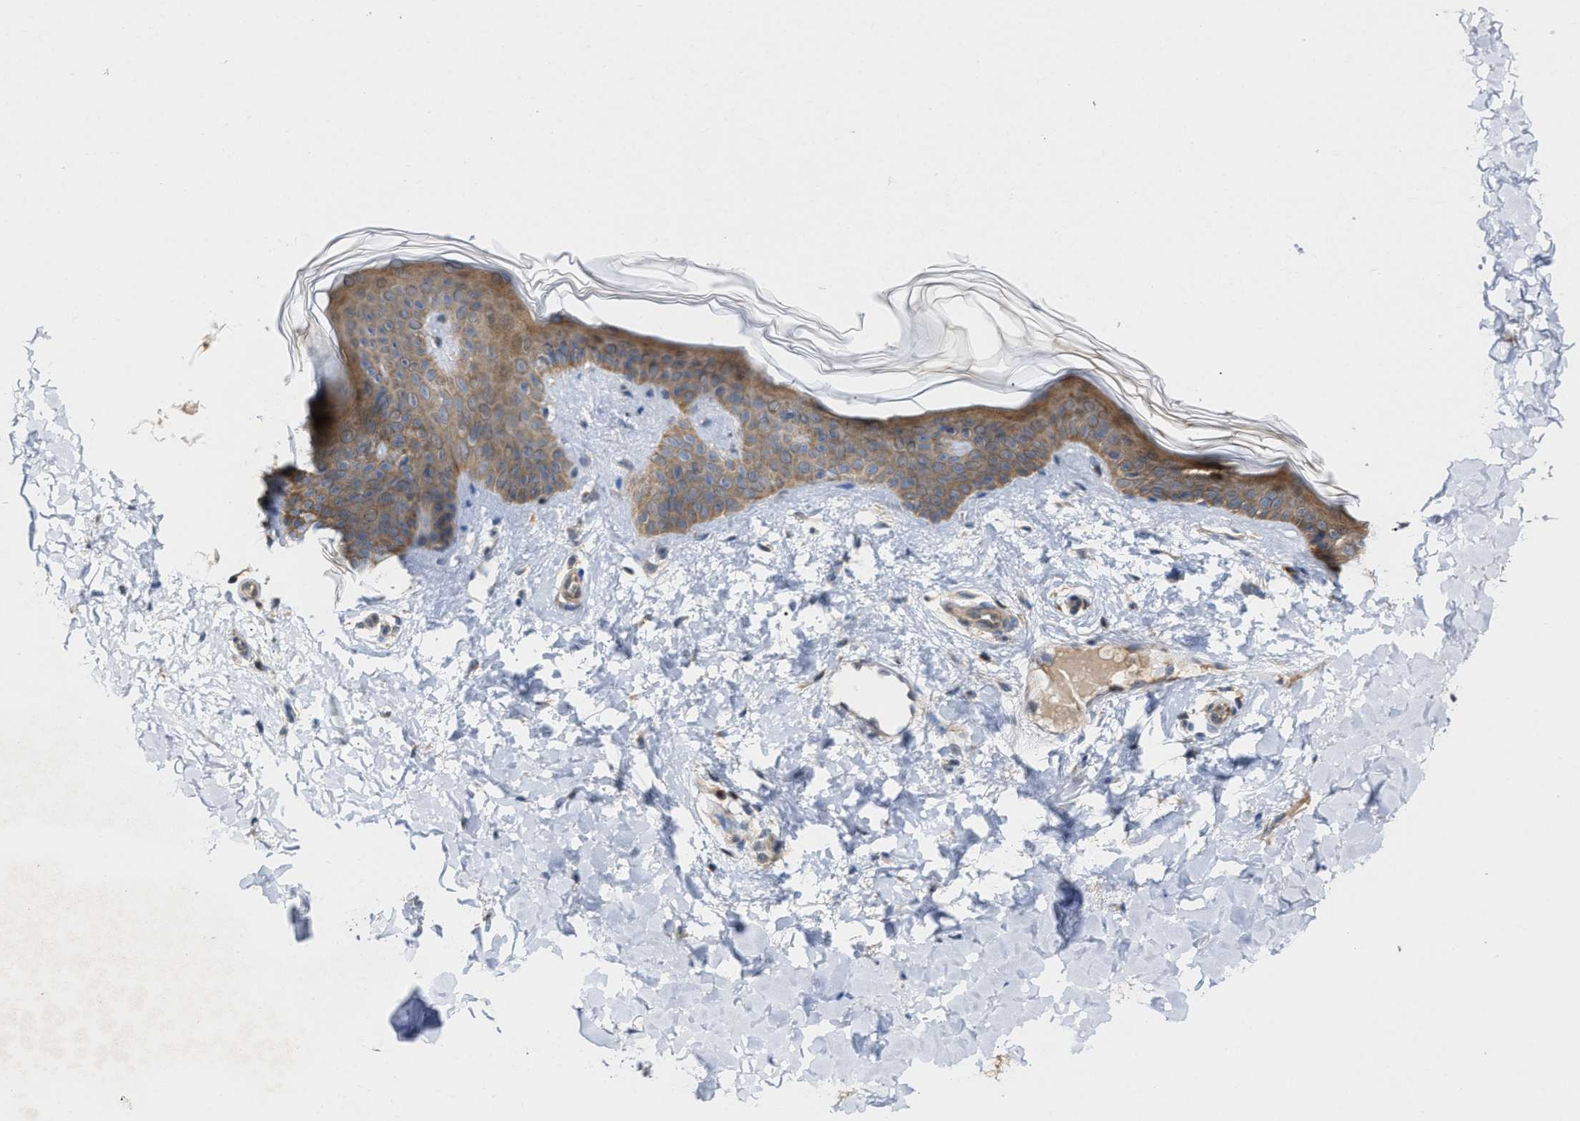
{"staining": {"intensity": "weak", "quantity": ">75%", "location": "cytoplasmic/membranous"}, "tissue": "skin", "cell_type": "Fibroblasts", "image_type": "normal", "snomed": [{"axis": "morphology", "description": "Normal tissue, NOS"}, {"axis": "topography", "description": "Skin"}], "caption": "Immunohistochemical staining of unremarkable skin demonstrates low levels of weak cytoplasmic/membranous expression in approximately >75% of fibroblasts.", "gene": "BBLN", "patient": {"sex": "female", "age": 17}}